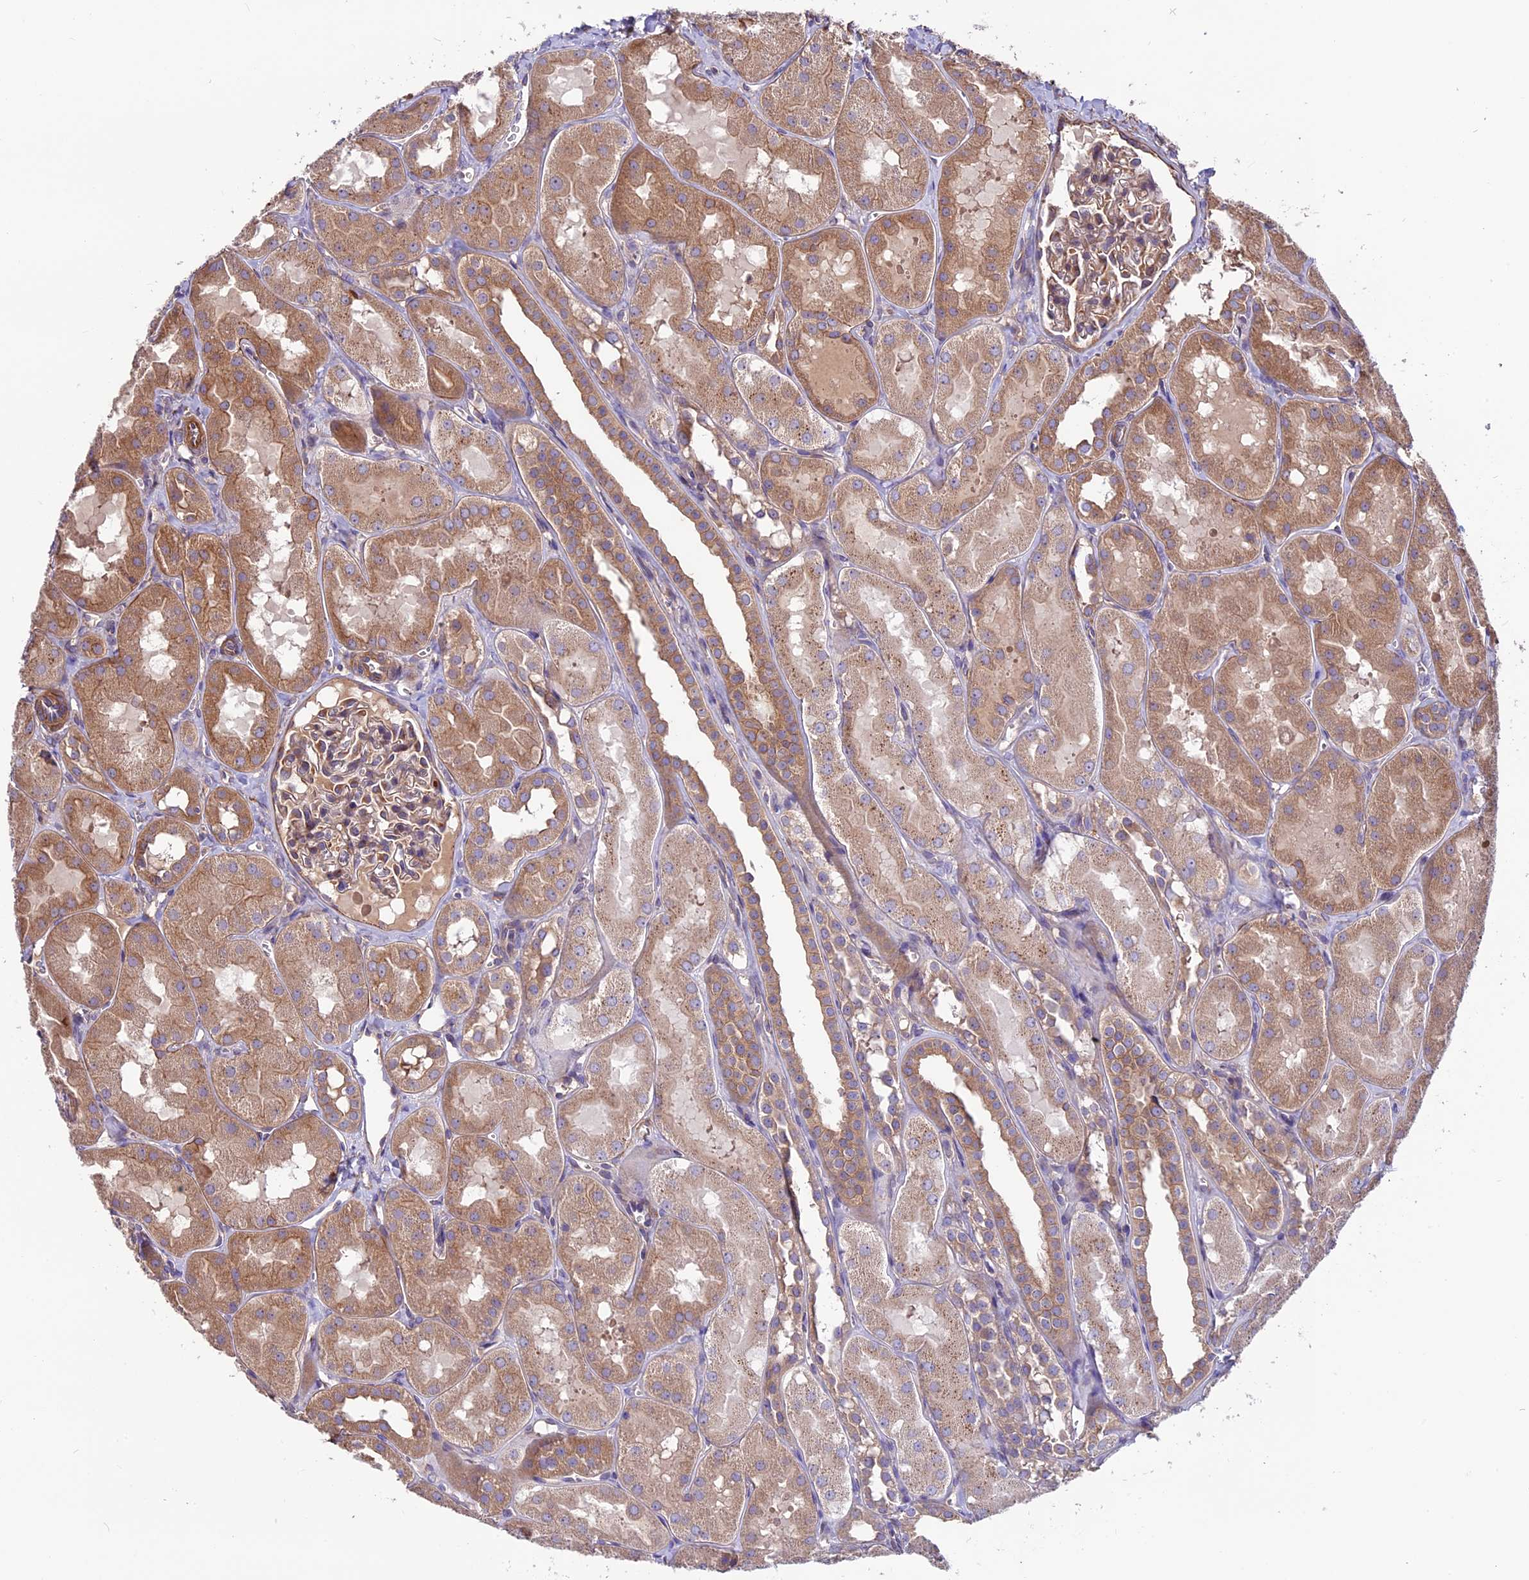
{"staining": {"intensity": "weak", "quantity": "25%-75%", "location": "cytoplasmic/membranous"}, "tissue": "kidney", "cell_type": "Cells in glomeruli", "image_type": "normal", "snomed": [{"axis": "morphology", "description": "Normal tissue, NOS"}, {"axis": "topography", "description": "Kidney"}, {"axis": "topography", "description": "Urinary bladder"}], "caption": "Immunohistochemical staining of unremarkable human kidney shows 25%-75% levels of weak cytoplasmic/membranous protein staining in about 25%-75% of cells in glomeruli.", "gene": "ANO3", "patient": {"sex": "male", "age": 16}}